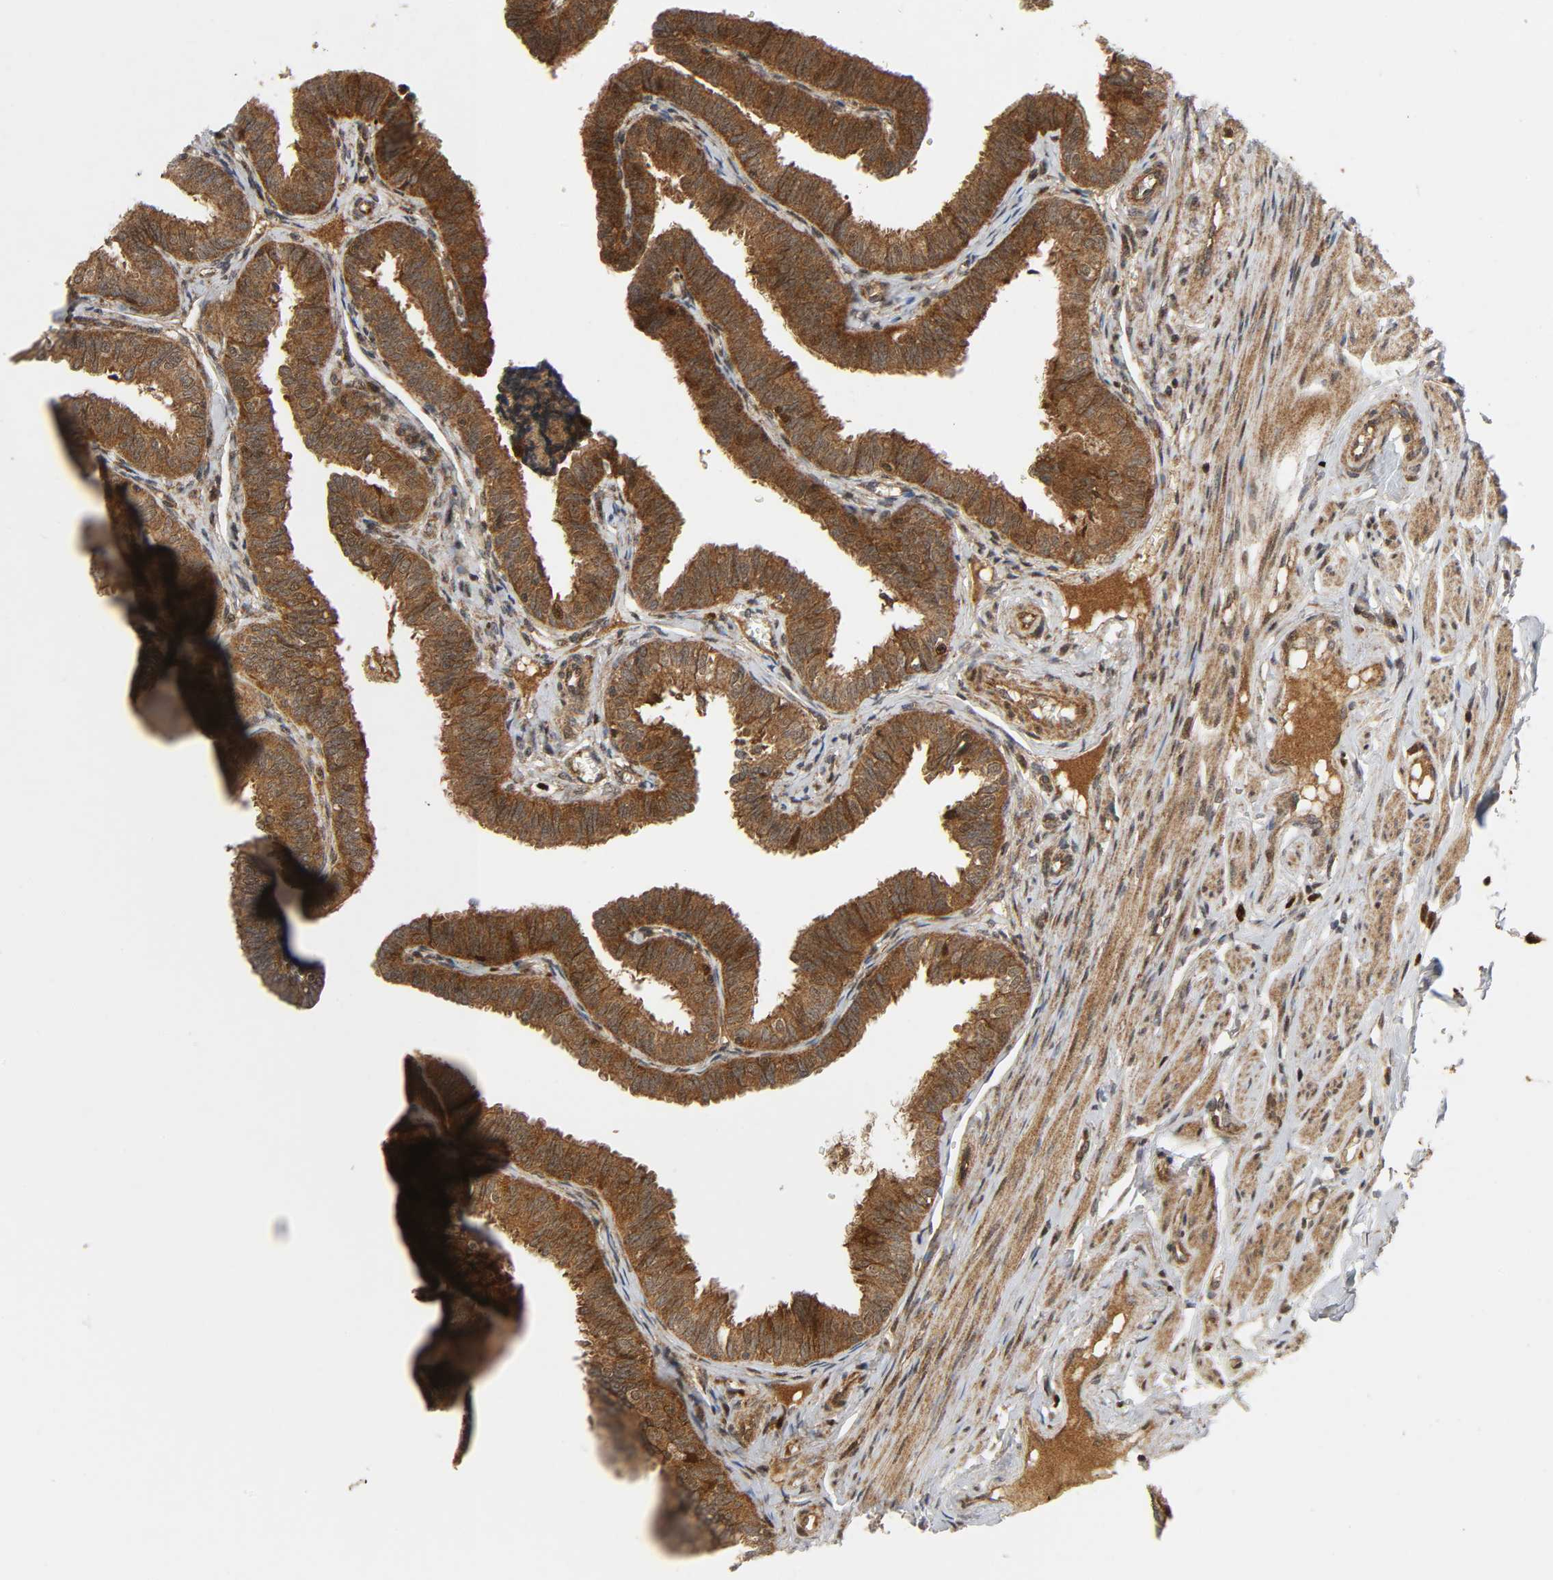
{"staining": {"intensity": "strong", "quantity": ">75%", "location": "cytoplasmic/membranous"}, "tissue": "fallopian tube", "cell_type": "Glandular cells", "image_type": "normal", "snomed": [{"axis": "morphology", "description": "Normal tissue, NOS"}, {"axis": "topography", "description": "Fallopian tube"}], "caption": "This is an image of immunohistochemistry (IHC) staining of unremarkable fallopian tube, which shows strong staining in the cytoplasmic/membranous of glandular cells.", "gene": "CHUK", "patient": {"sex": "female", "age": 46}}